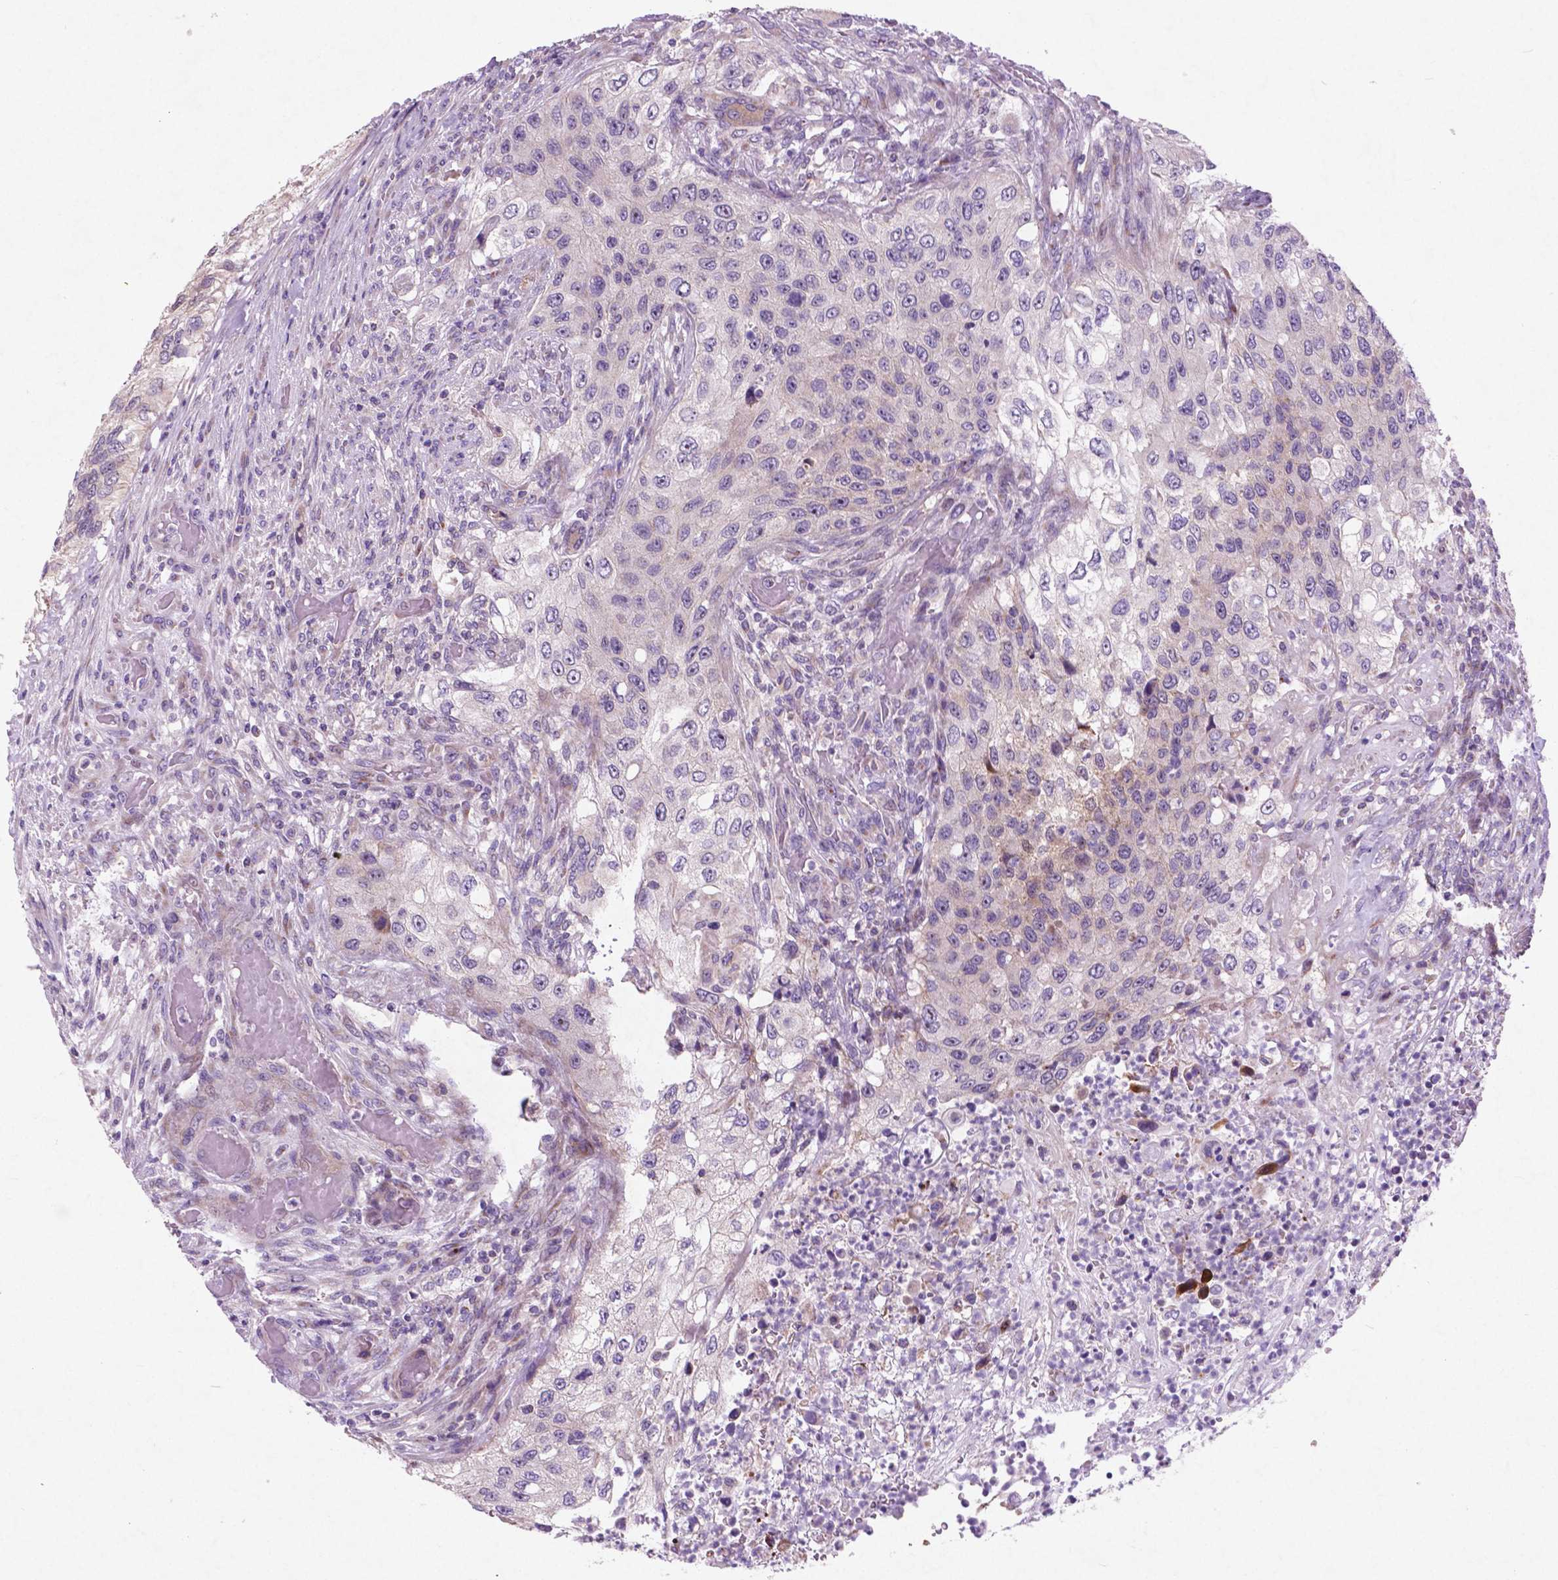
{"staining": {"intensity": "negative", "quantity": "none", "location": "none"}, "tissue": "urothelial cancer", "cell_type": "Tumor cells", "image_type": "cancer", "snomed": [{"axis": "morphology", "description": "Urothelial carcinoma, High grade"}, {"axis": "topography", "description": "Urinary bladder"}], "caption": "Immunohistochemical staining of urothelial cancer reveals no significant expression in tumor cells.", "gene": "ATG4D", "patient": {"sex": "female", "age": 60}}